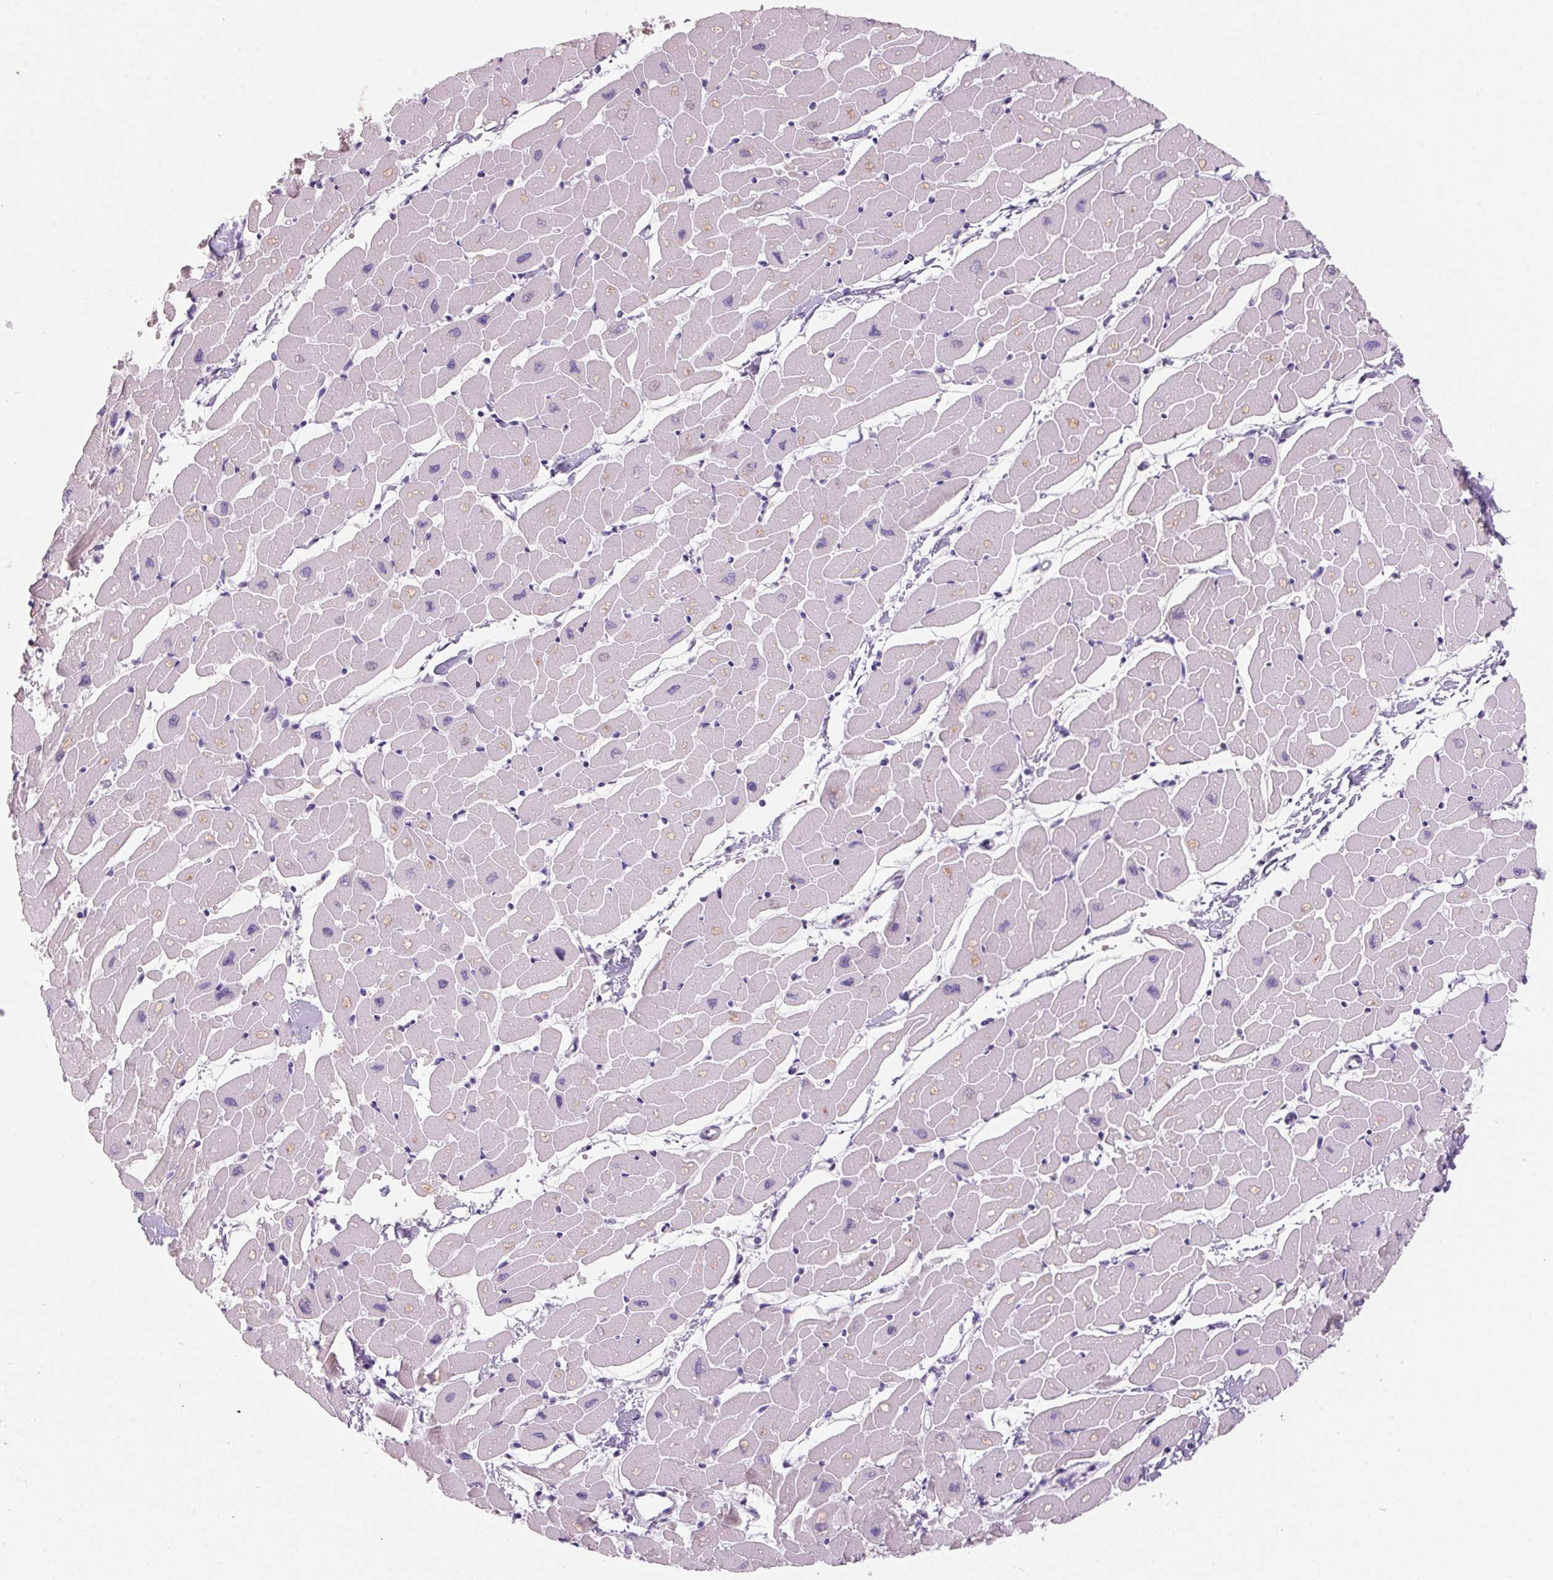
{"staining": {"intensity": "weak", "quantity": "<25%", "location": "cytoplasmic/membranous"}, "tissue": "heart muscle", "cell_type": "Cardiomyocytes", "image_type": "normal", "snomed": [{"axis": "morphology", "description": "Normal tissue, NOS"}, {"axis": "topography", "description": "Heart"}], "caption": "Immunohistochemistry (IHC) micrograph of benign heart muscle stained for a protein (brown), which exhibits no staining in cardiomyocytes. (IHC, brightfield microscopy, high magnification).", "gene": "ADAM20", "patient": {"sex": "male", "age": 57}}